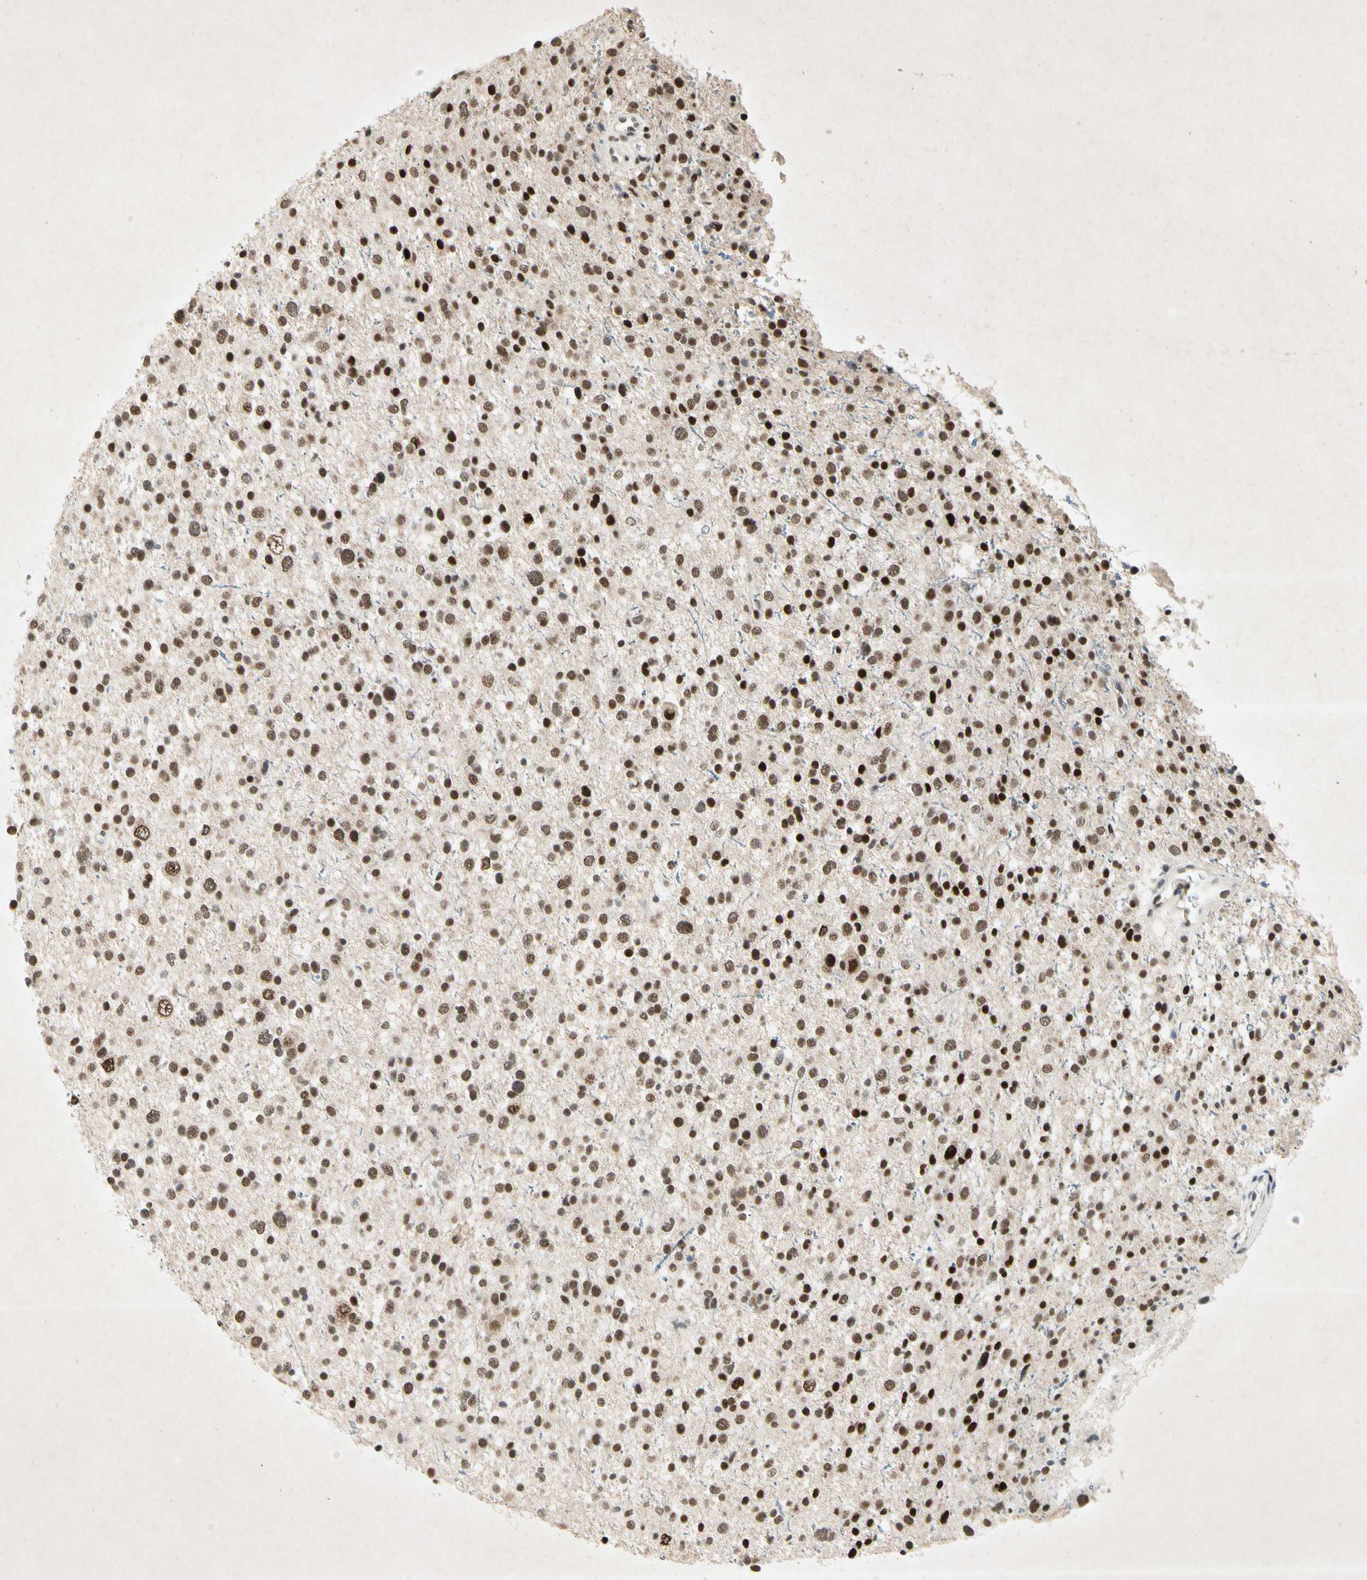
{"staining": {"intensity": "strong", "quantity": ">75%", "location": "nuclear"}, "tissue": "glioma", "cell_type": "Tumor cells", "image_type": "cancer", "snomed": [{"axis": "morphology", "description": "Glioma, malignant, Low grade"}, {"axis": "topography", "description": "Brain"}], "caption": "Immunohistochemistry photomicrograph of human malignant glioma (low-grade) stained for a protein (brown), which reveals high levels of strong nuclear expression in about >75% of tumor cells.", "gene": "RNF43", "patient": {"sex": "female", "age": 37}}